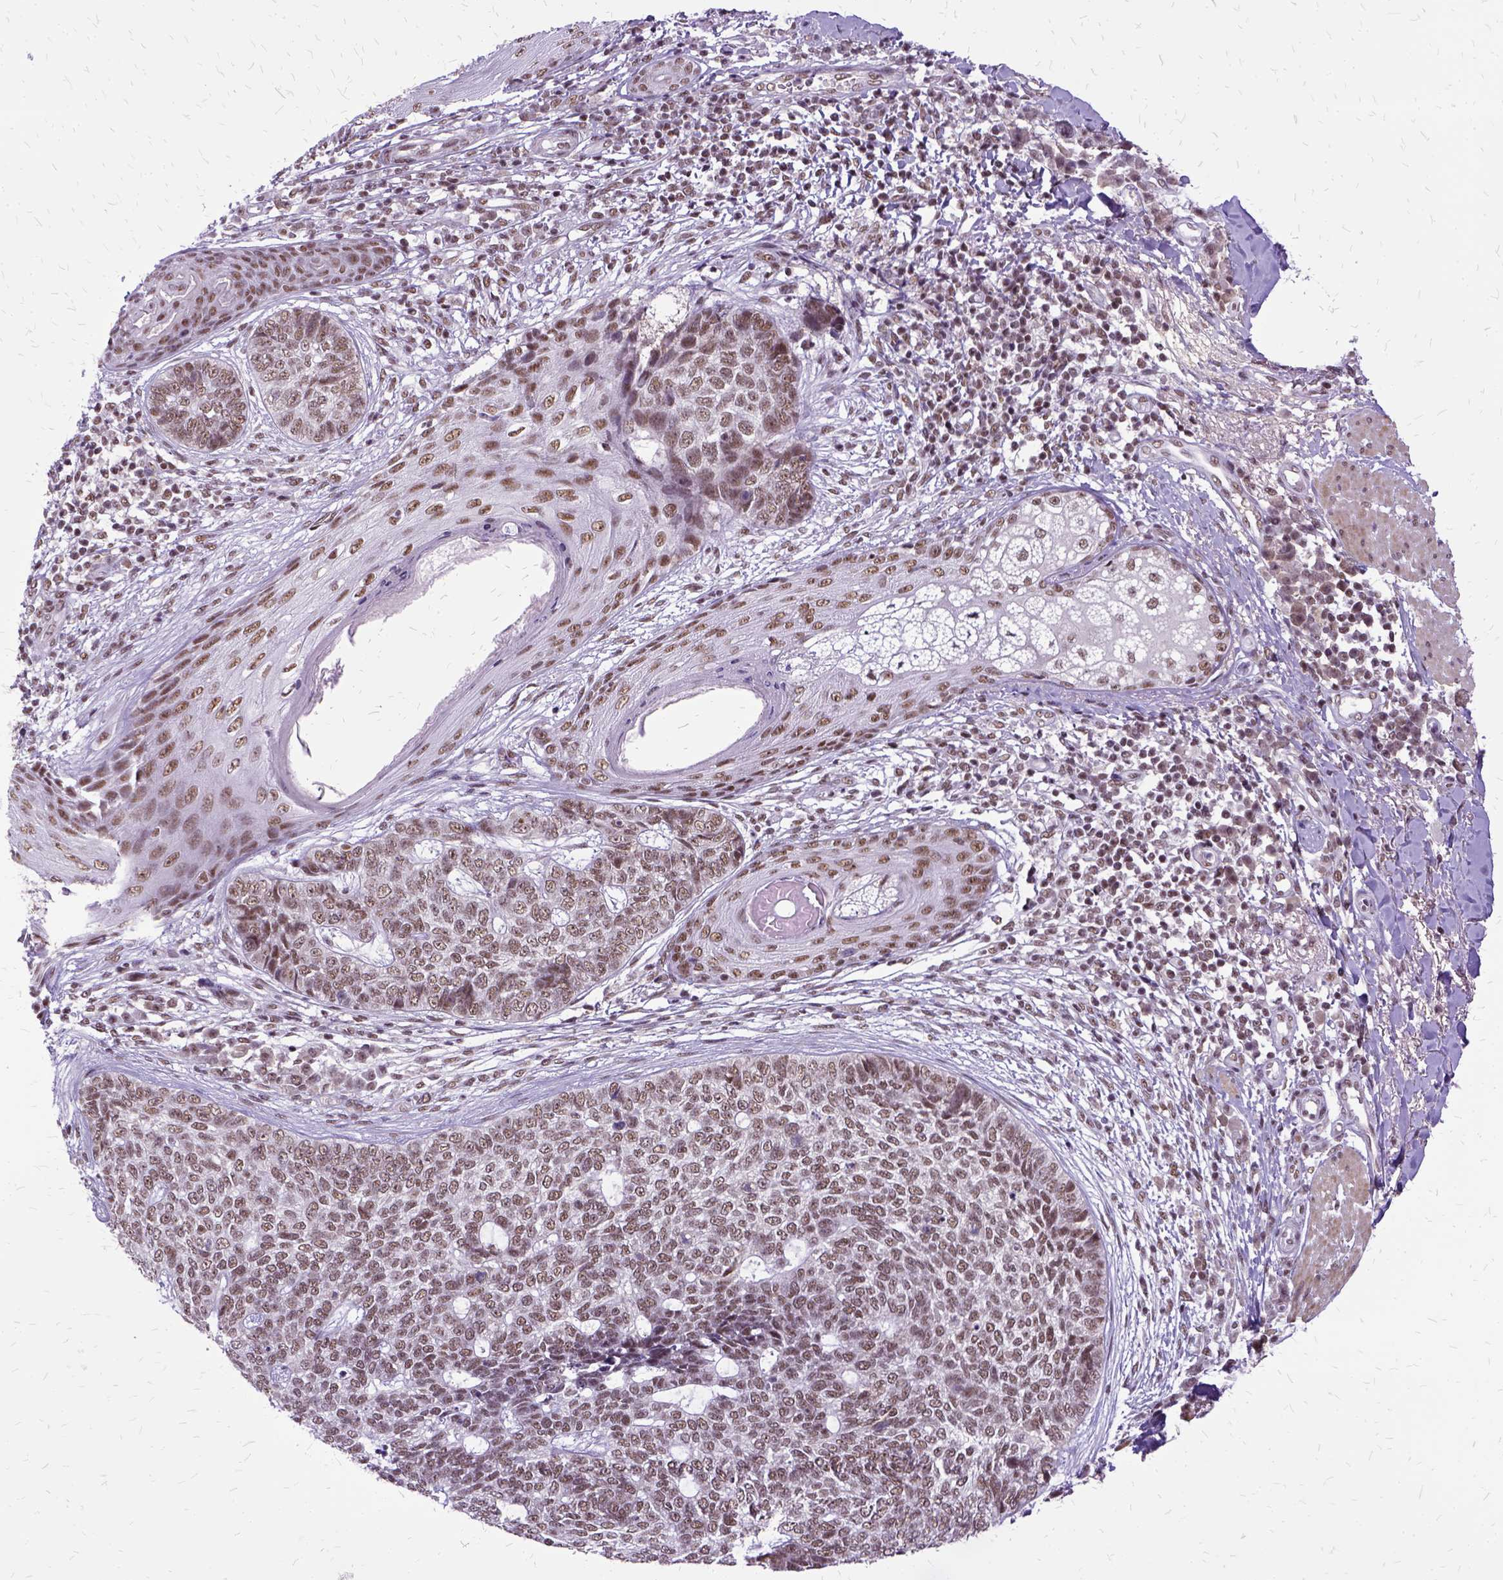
{"staining": {"intensity": "moderate", "quantity": "<25%", "location": "nuclear"}, "tissue": "skin cancer", "cell_type": "Tumor cells", "image_type": "cancer", "snomed": [{"axis": "morphology", "description": "Basal cell carcinoma"}, {"axis": "topography", "description": "Skin"}], "caption": "A brown stain shows moderate nuclear positivity of a protein in skin basal cell carcinoma tumor cells. Immunohistochemistry stains the protein in brown and the nuclei are stained blue.", "gene": "SETD1A", "patient": {"sex": "female", "age": 69}}